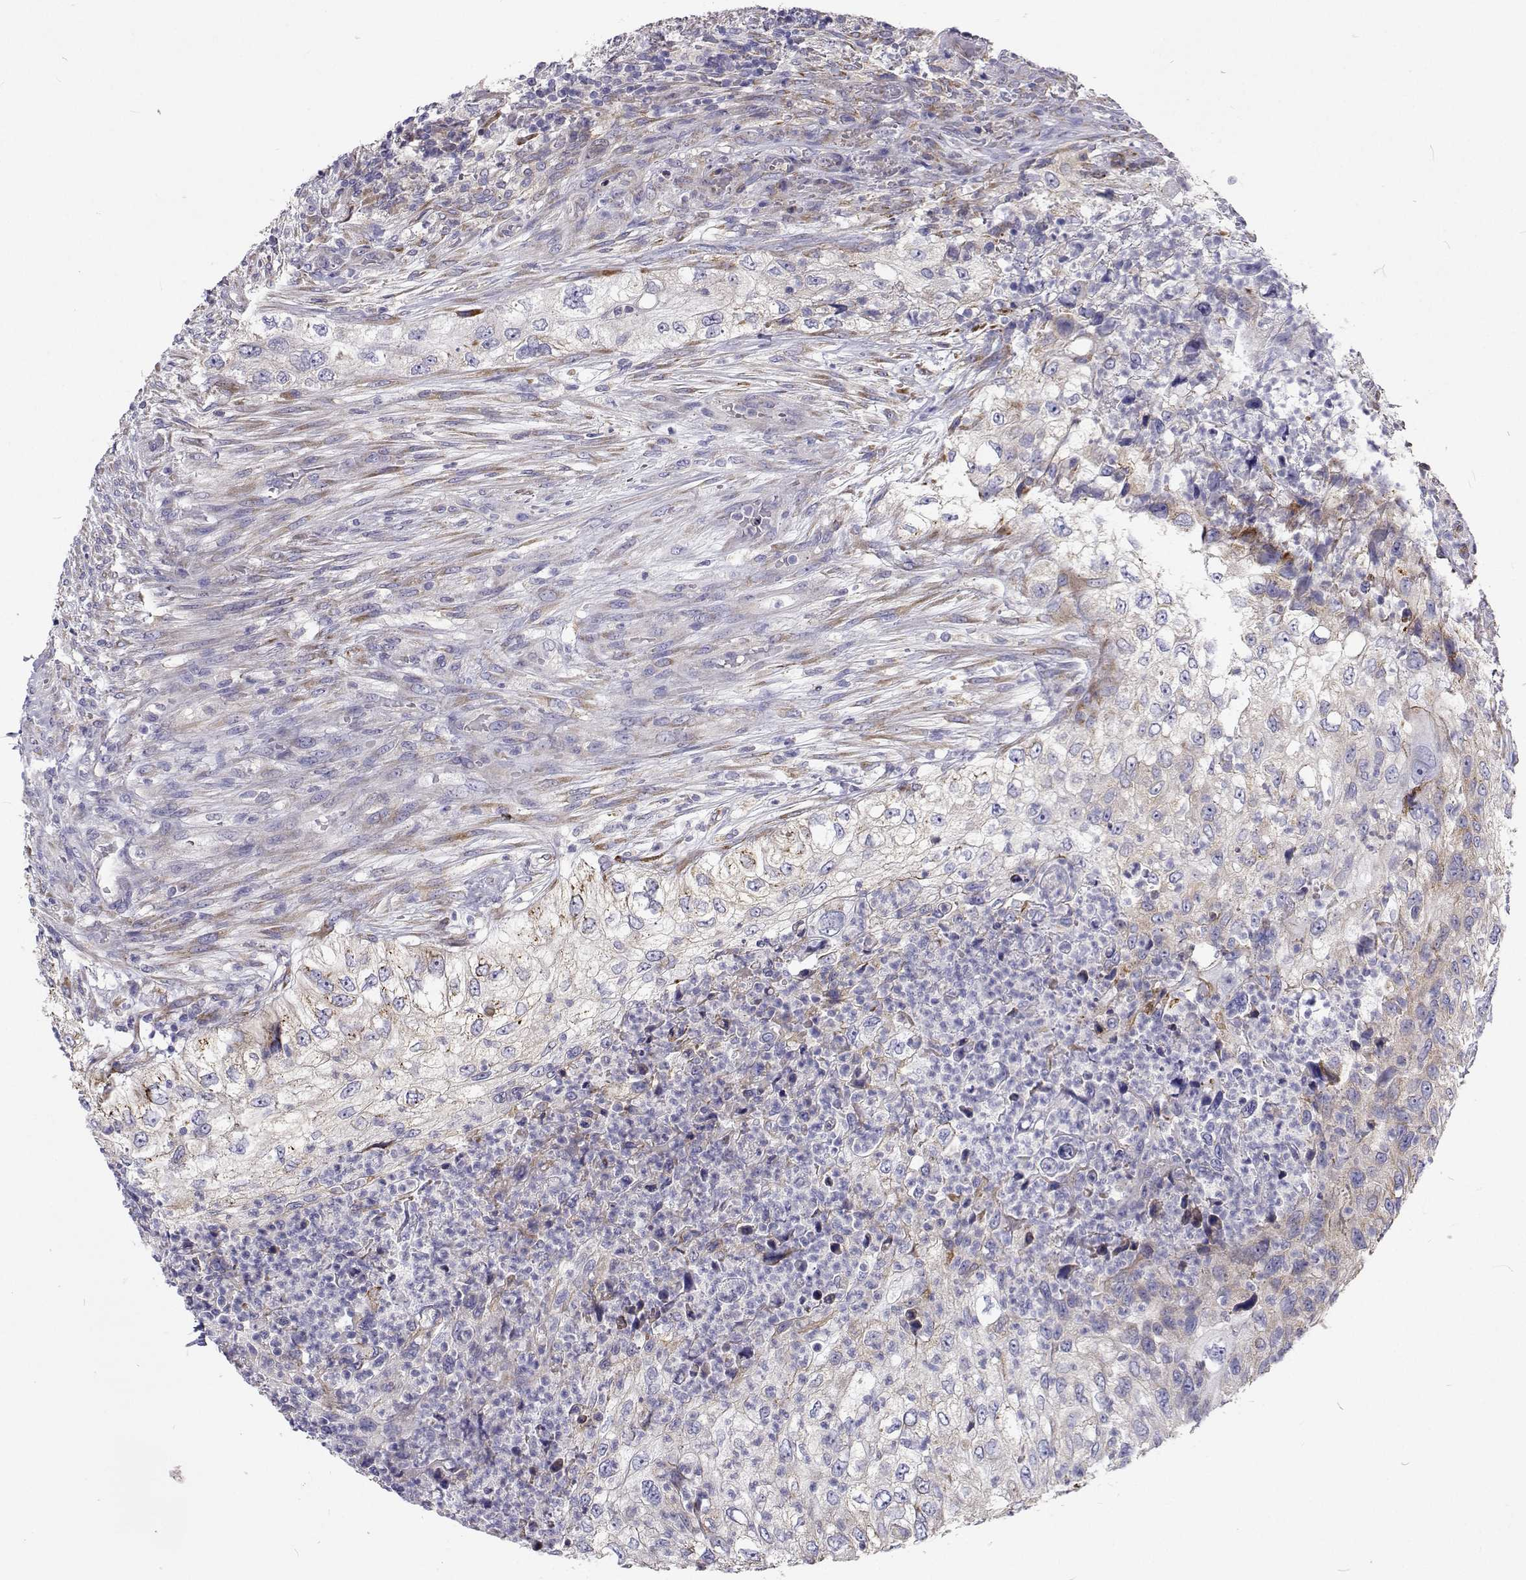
{"staining": {"intensity": "moderate", "quantity": "<25%", "location": "cytoplasmic/membranous"}, "tissue": "urothelial cancer", "cell_type": "Tumor cells", "image_type": "cancer", "snomed": [{"axis": "morphology", "description": "Urothelial carcinoma, High grade"}, {"axis": "topography", "description": "Urinary bladder"}], "caption": "The image exhibits immunohistochemical staining of urothelial cancer. There is moderate cytoplasmic/membranous expression is appreciated in approximately <25% of tumor cells.", "gene": "LHFPL7", "patient": {"sex": "female", "age": 60}}